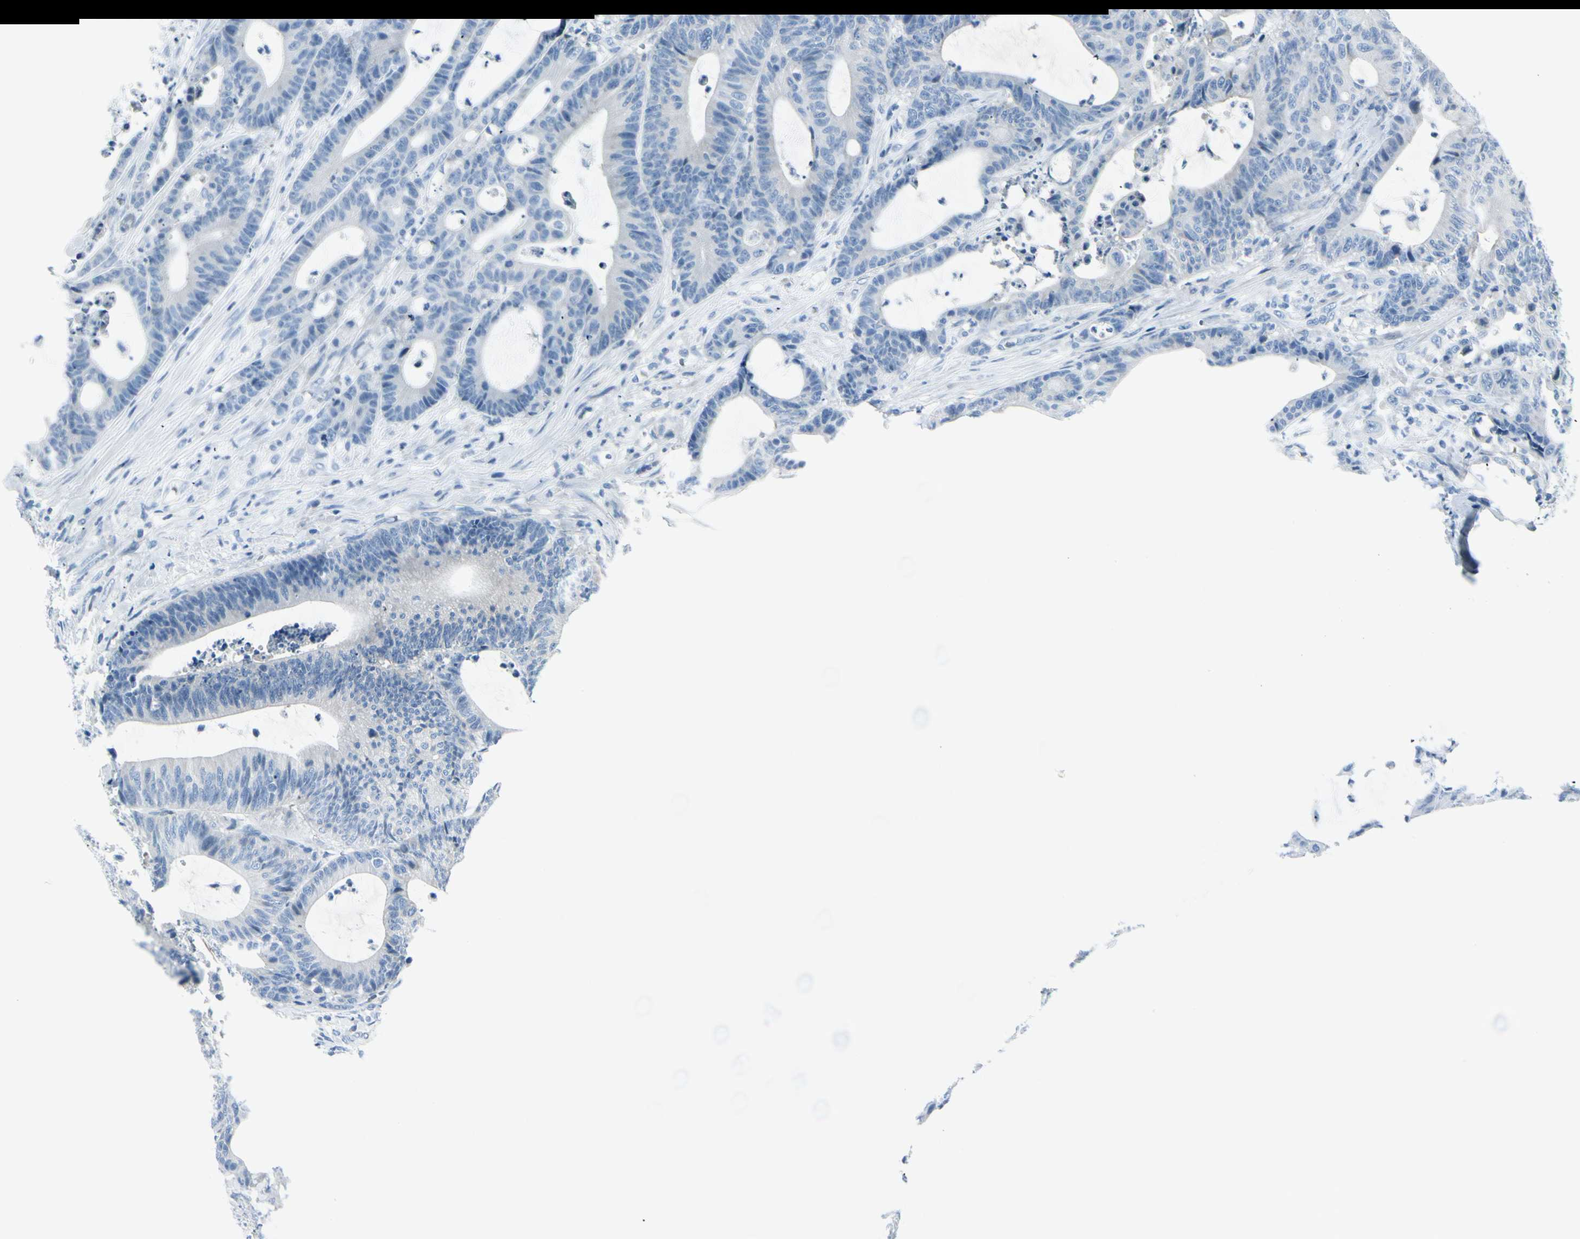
{"staining": {"intensity": "negative", "quantity": "none", "location": "none"}, "tissue": "colorectal cancer", "cell_type": "Tumor cells", "image_type": "cancer", "snomed": [{"axis": "morphology", "description": "Adenocarcinoma, NOS"}, {"axis": "topography", "description": "Colon"}], "caption": "Immunohistochemical staining of colorectal adenocarcinoma exhibits no significant positivity in tumor cells.", "gene": "PEBP1", "patient": {"sex": "female", "age": 84}}